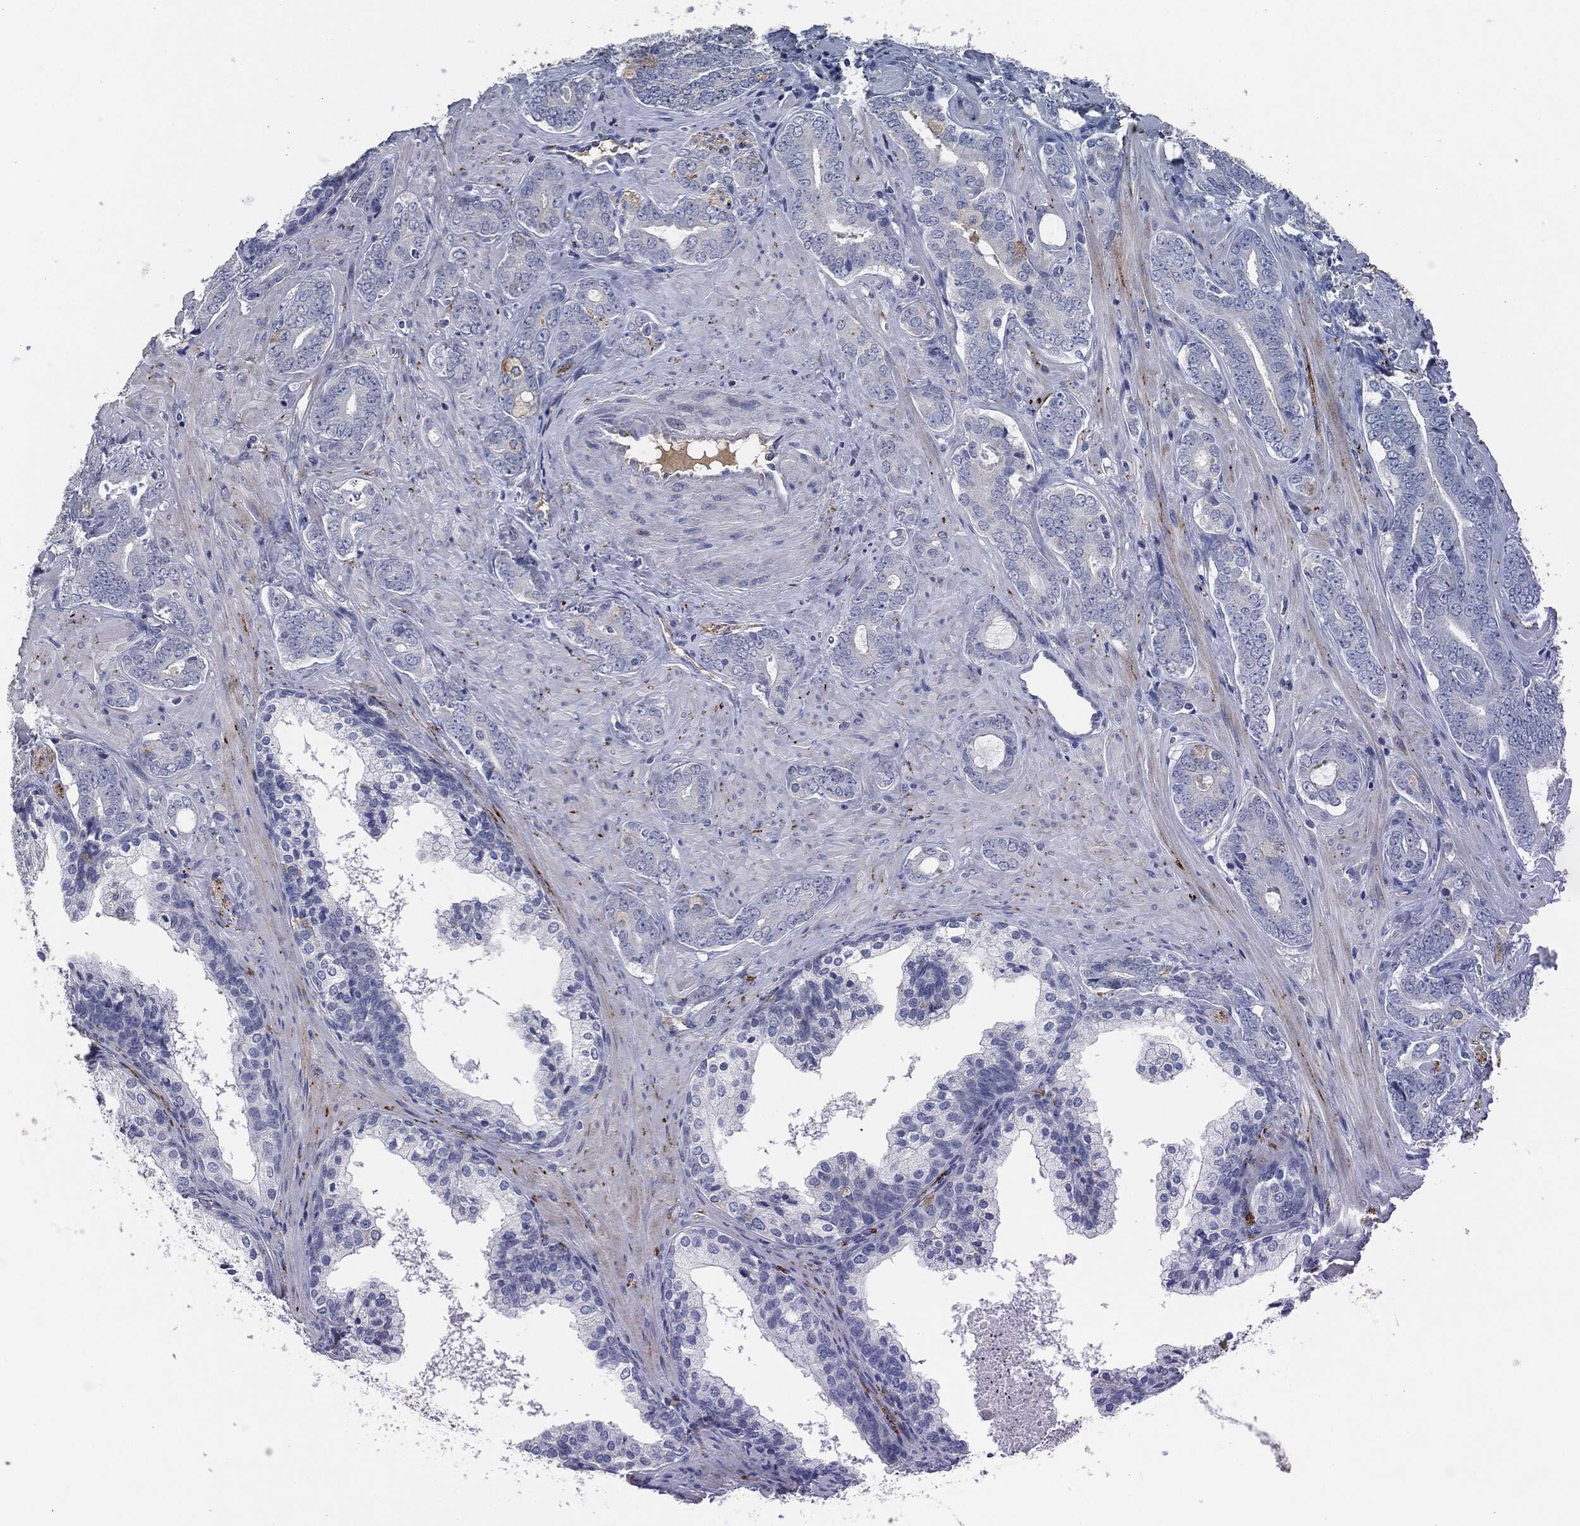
{"staining": {"intensity": "negative", "quantity": "none", "location": "none"}, "tissue": "prostate cancer", "cell_type": "Tumor cells", "image_type": "cancer", "snomed": [{"axis": "morphology", "description": "Adenocarcinoma, NOS"}, {"axis": "topography", "description": "Prostate"}], "caption": "Photomicrograph shows no protein expression in tumor cells of prostate adenocarcinoma tissue.", "gene": "CD27", "patient": {"sex": "male", "age": 55}}